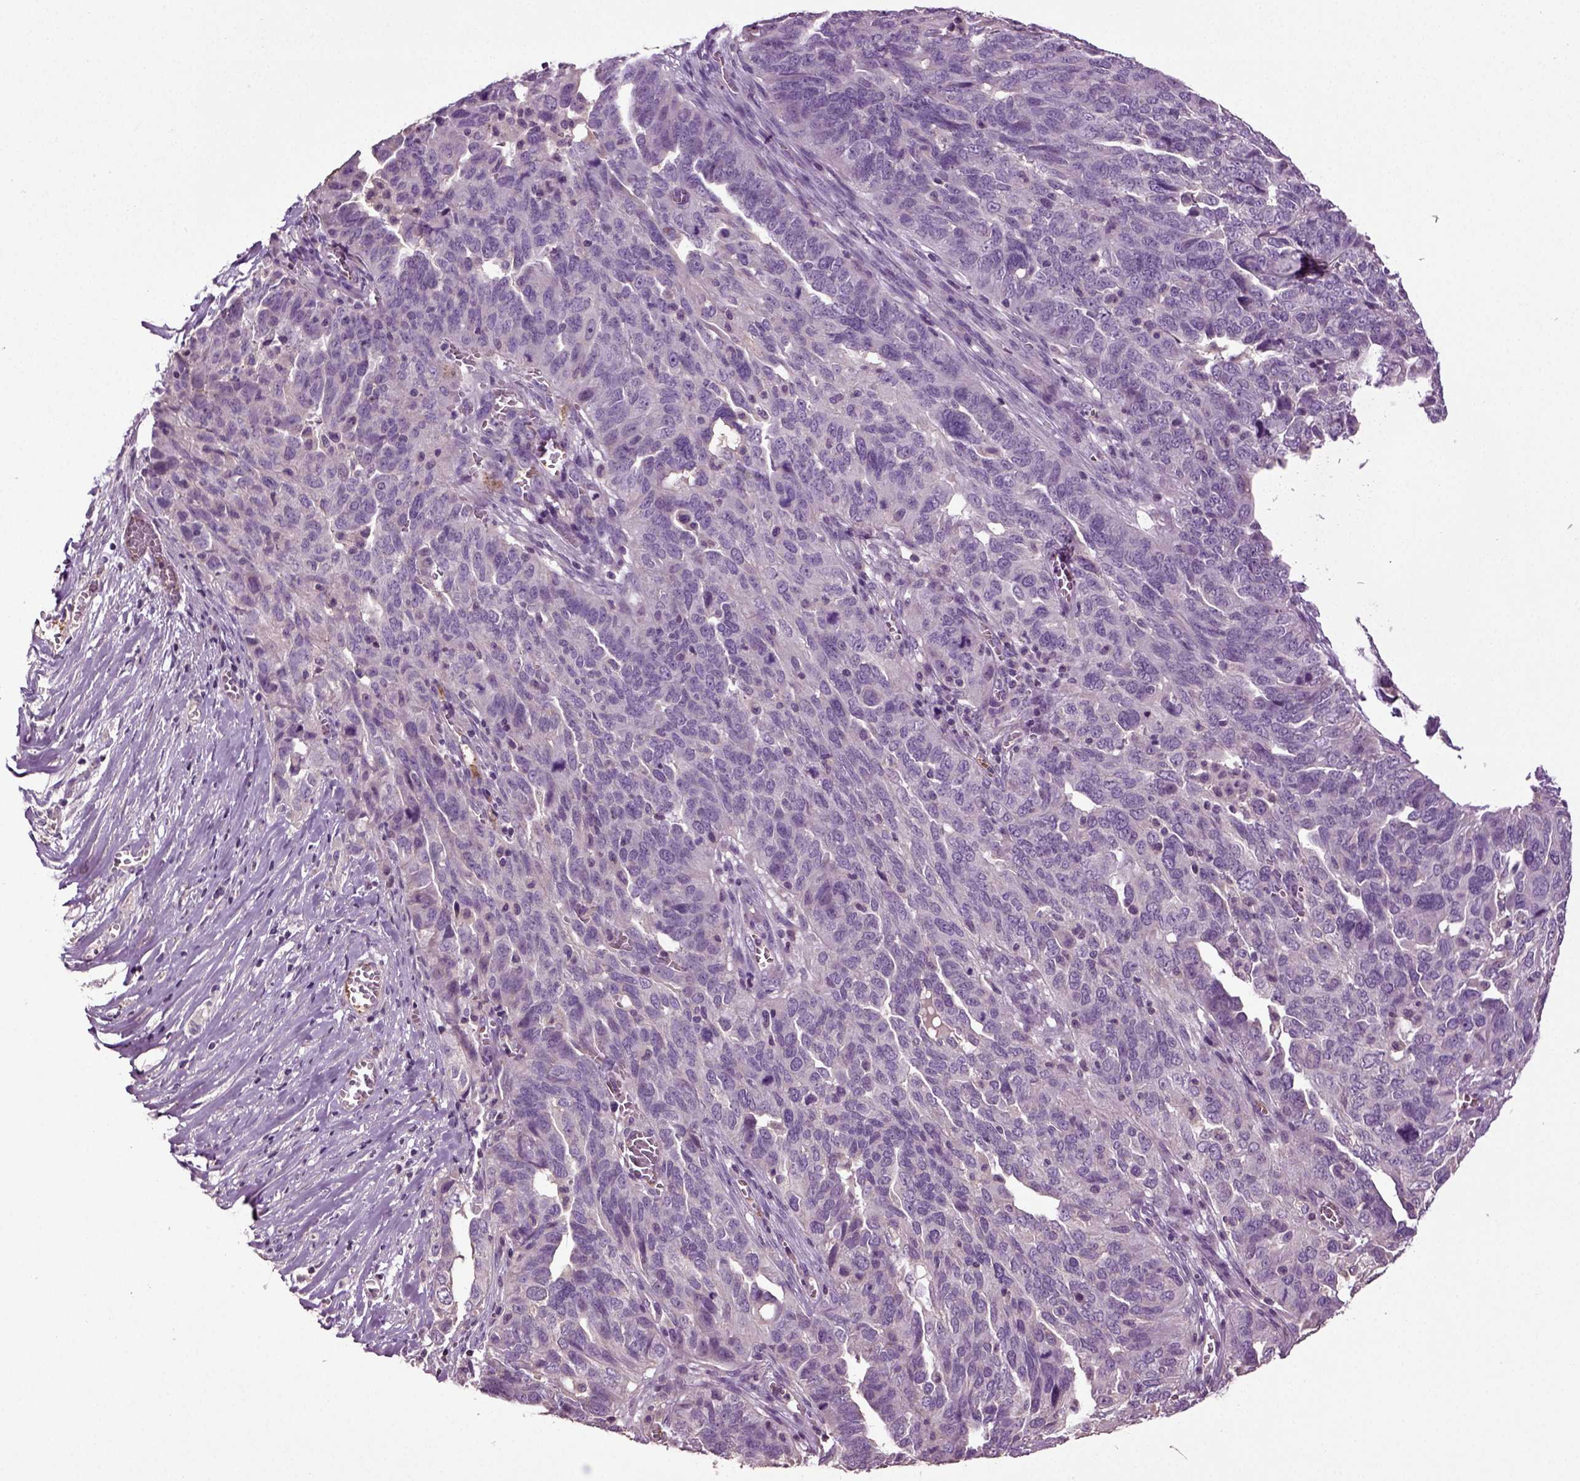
{"staining": {"intensity": "negative", "quantity": "none", "location": "none"}, "tissue": "ovarian cancer", "cell_type": "Tumor cells", "image_type": "cancer", "snomed": [{"axis": "morphology", "description": "Carcinoma, endometroid"}, {"axis": "topography", "description": "Soft tissue"}, {"axis": "topography", "description": "Ovary"}], "caption": "This is an immunohistochemistry (IHC) histopathology image of human ovarian endometroid carcinoma. There is no staining in tumor cells.", "gene": "DEFB118", "patient": {"sex": "female", "age": 52}}